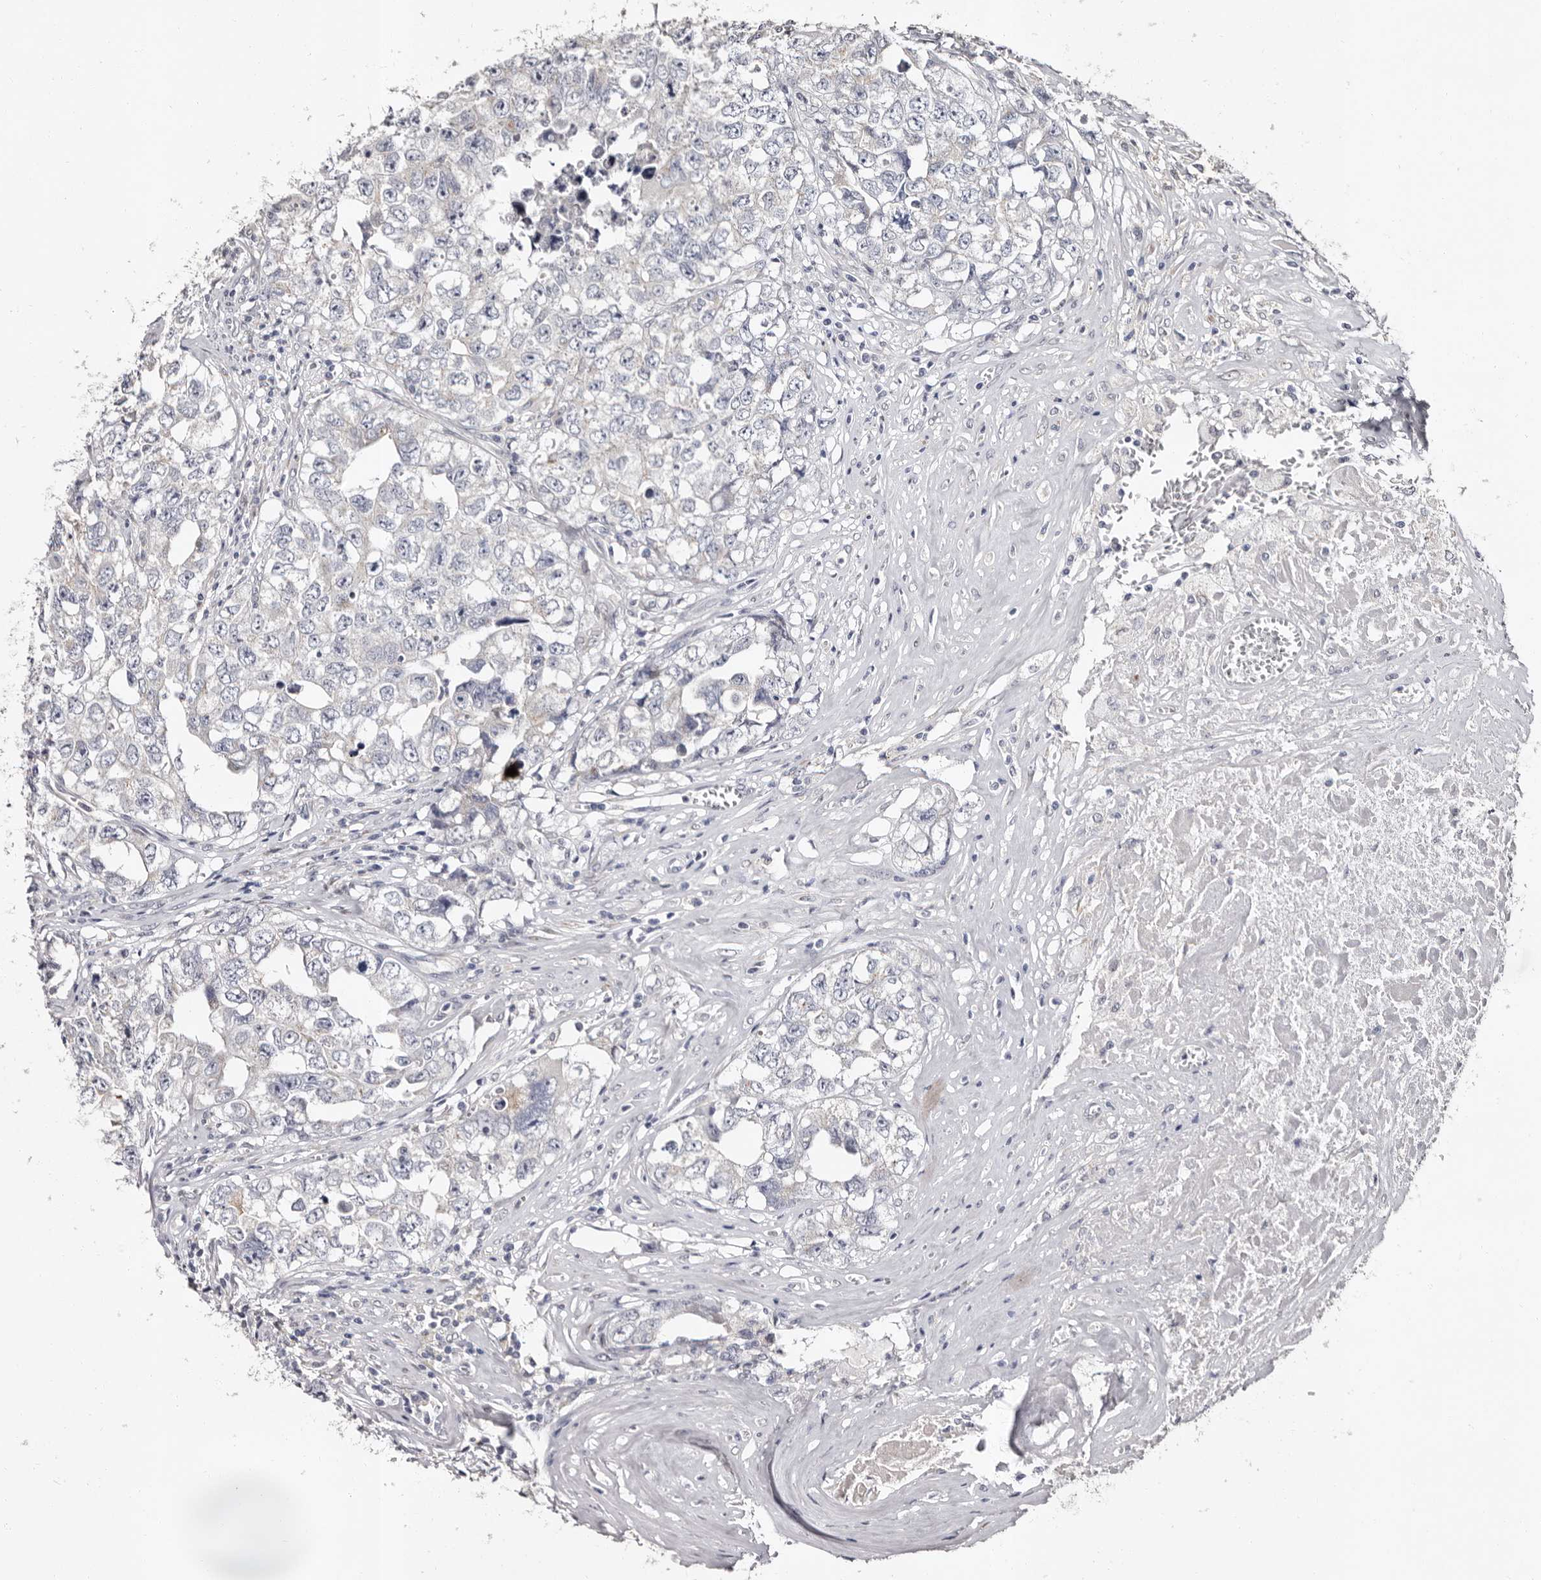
{"staining": {"intensity": "negative", "quantity": "none", "location": "none"}, "tissue": "testis cancer", "cell_type": "Tumor cells", "image_type": "cancer", "snomed": [{"axis": "morphology", "description": "Seminoma, NOS"}, {"axis": "morphology", "description": "Carcinoma, Embryonal, NOS"}, {"axis": "topography", "description": "Testis"}], "caption": "IHC micrograph of neoplastic tissue: seminoma (testis) stained with DAB demonstrates no significant protein positivity in tumor cells.", "gene": "FAM91A1", "patient": {"sex": "male", "age": 43}}